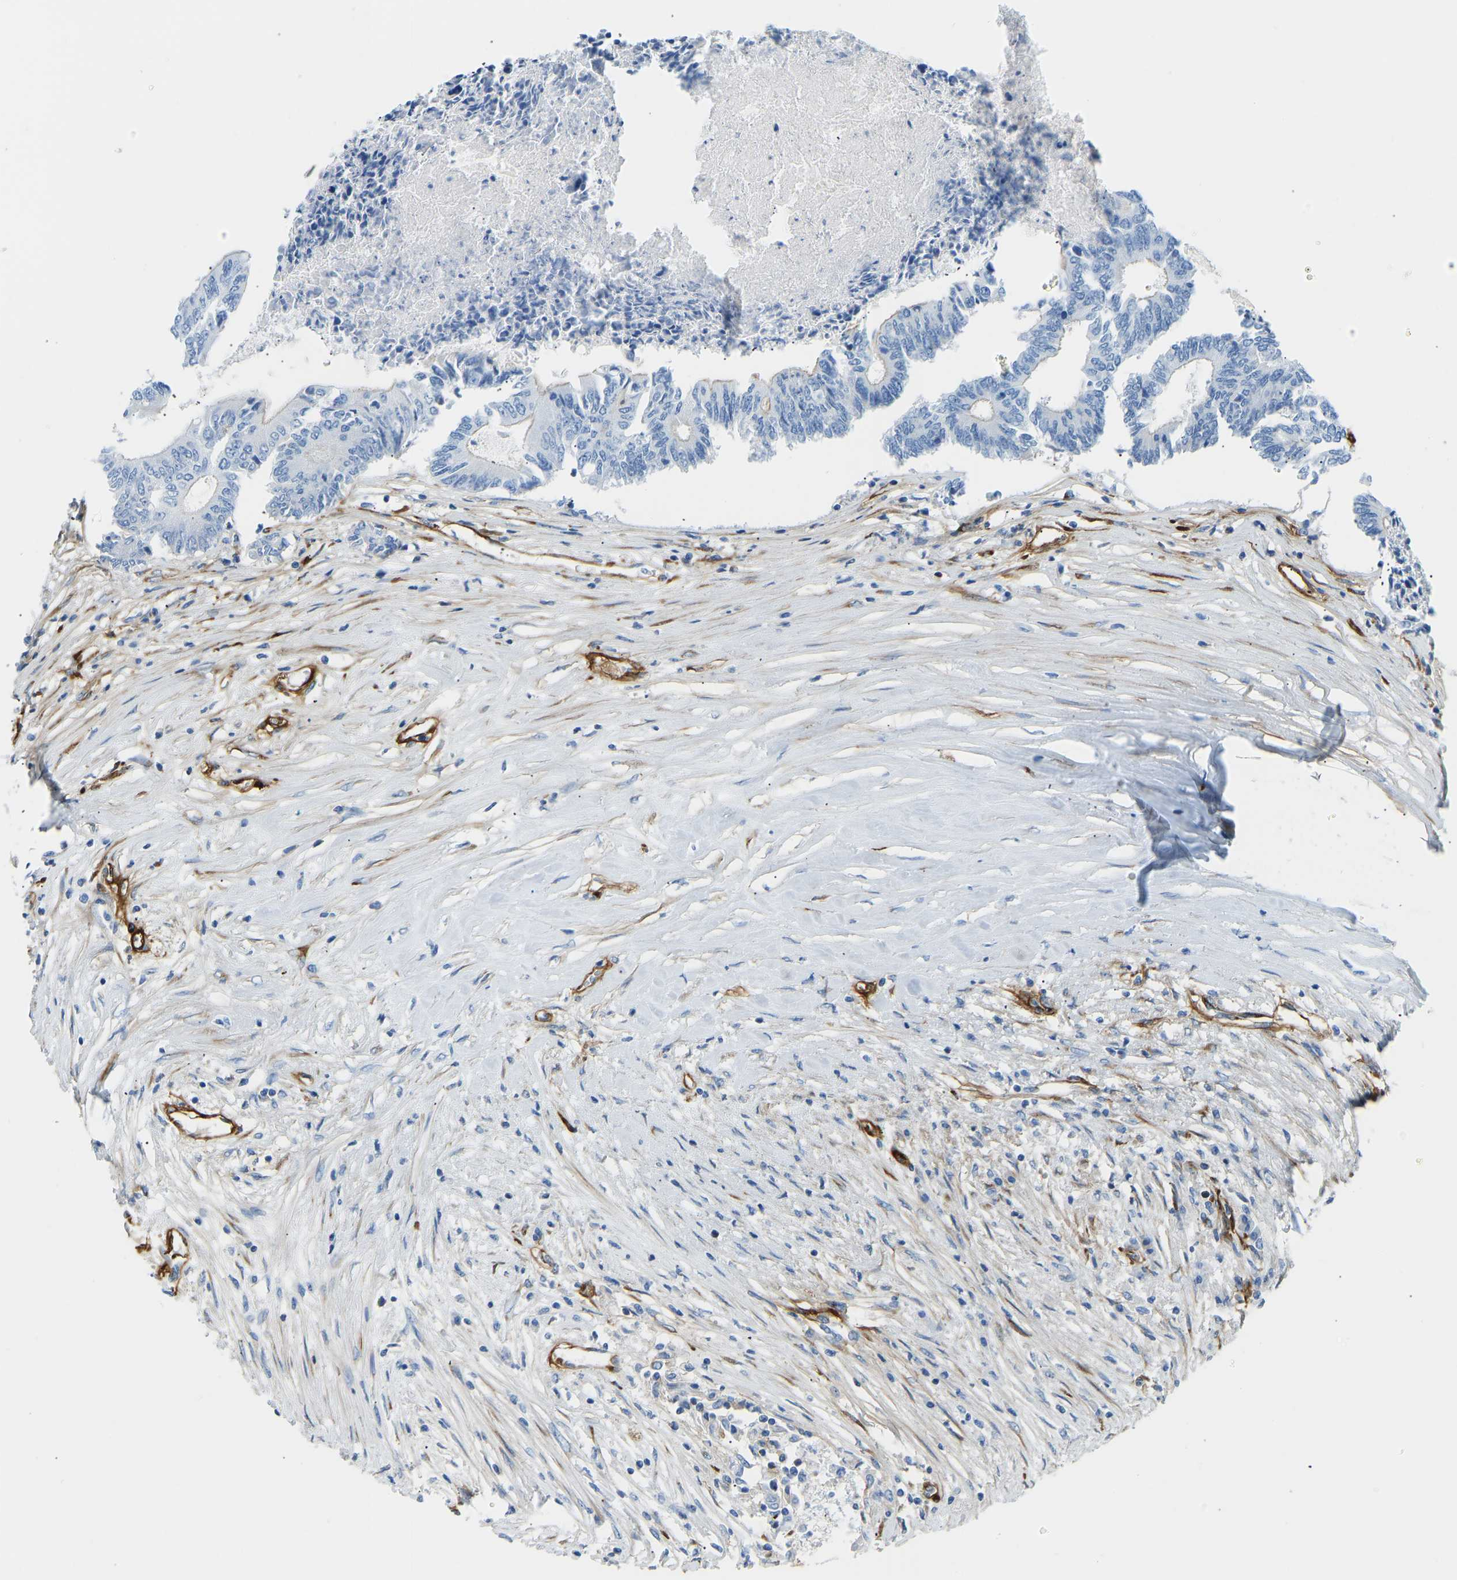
{"staining": {"intensity": "negative", "quantity": "none", "location": "none"}, "tissue": "colorectal cancer", "cell_type": "Tumor cells", "image_type": "cancer", "snomed": [{"axis": "morphology", "description": "Adenocarcinoma, NOS"}, {"axis": "topography", "description": "Rectum"}], "caption": "An image of adenocarcinoma (colorectal) stained for a protein shows no brown staining in tumor cells.", "gene": "COL15A1", "patient": {"sex": "male", "age": 63}}